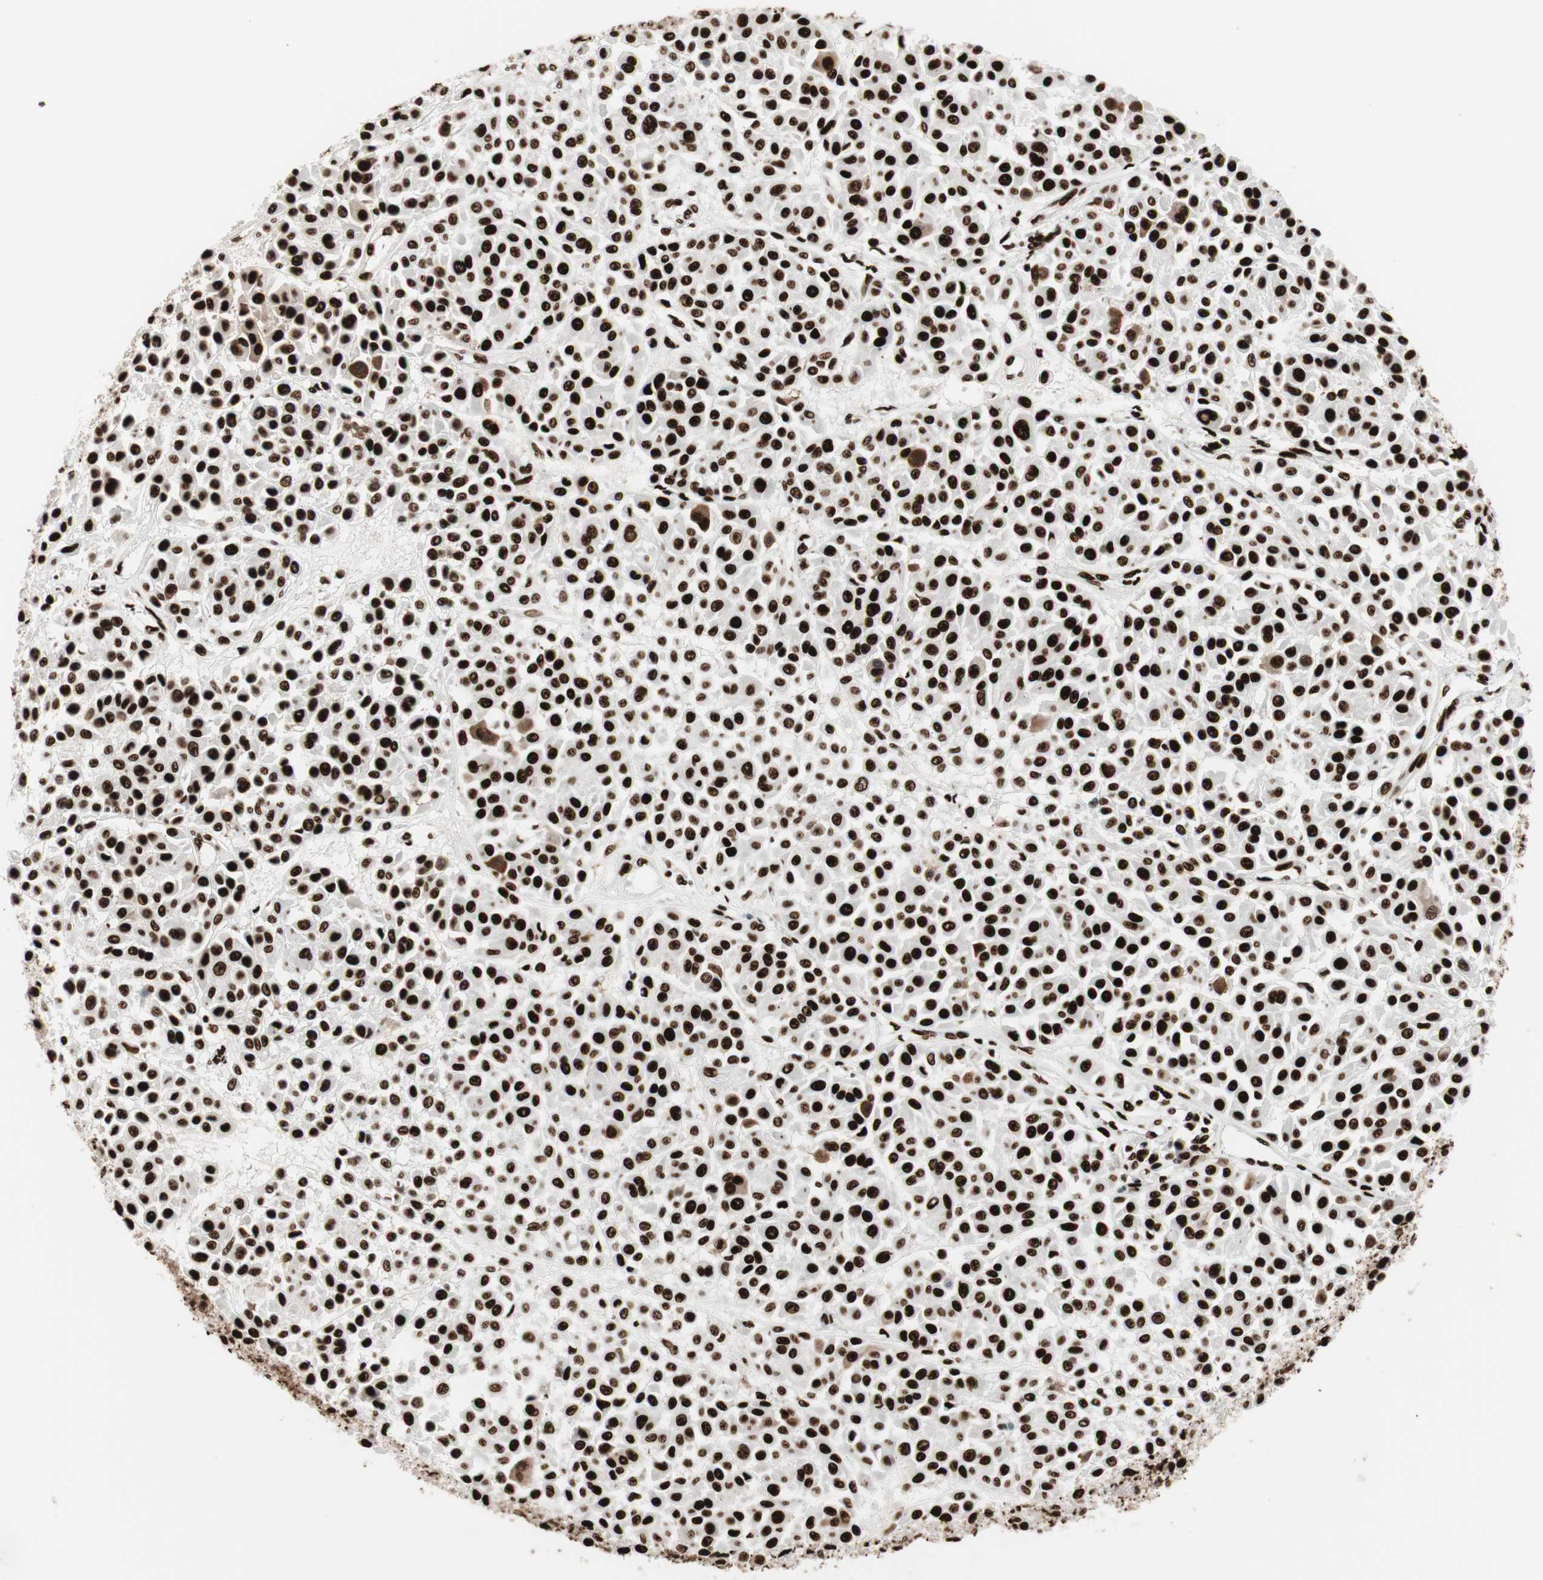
{"staining": {"intensity": "strong", "quantity": ">75%", "location": "nuclear"}, "tissue": "melanoma", "cell_type": "Tumor cells", "image_type": "cancer", "snomed": [{"axis": "morphology", "description": "Malignant melanoma, Metastatic site"}, {"axis": "topography", "description": "Soft tissue"}], "caption": "Strong nuclear protein staining is present in about >75% of tumor cells in melanoma. (Brightfield microscopy of DAB IHC at high magnification).", "gene": "PSME3", "patient": {"sex": "male", "age": 41}}